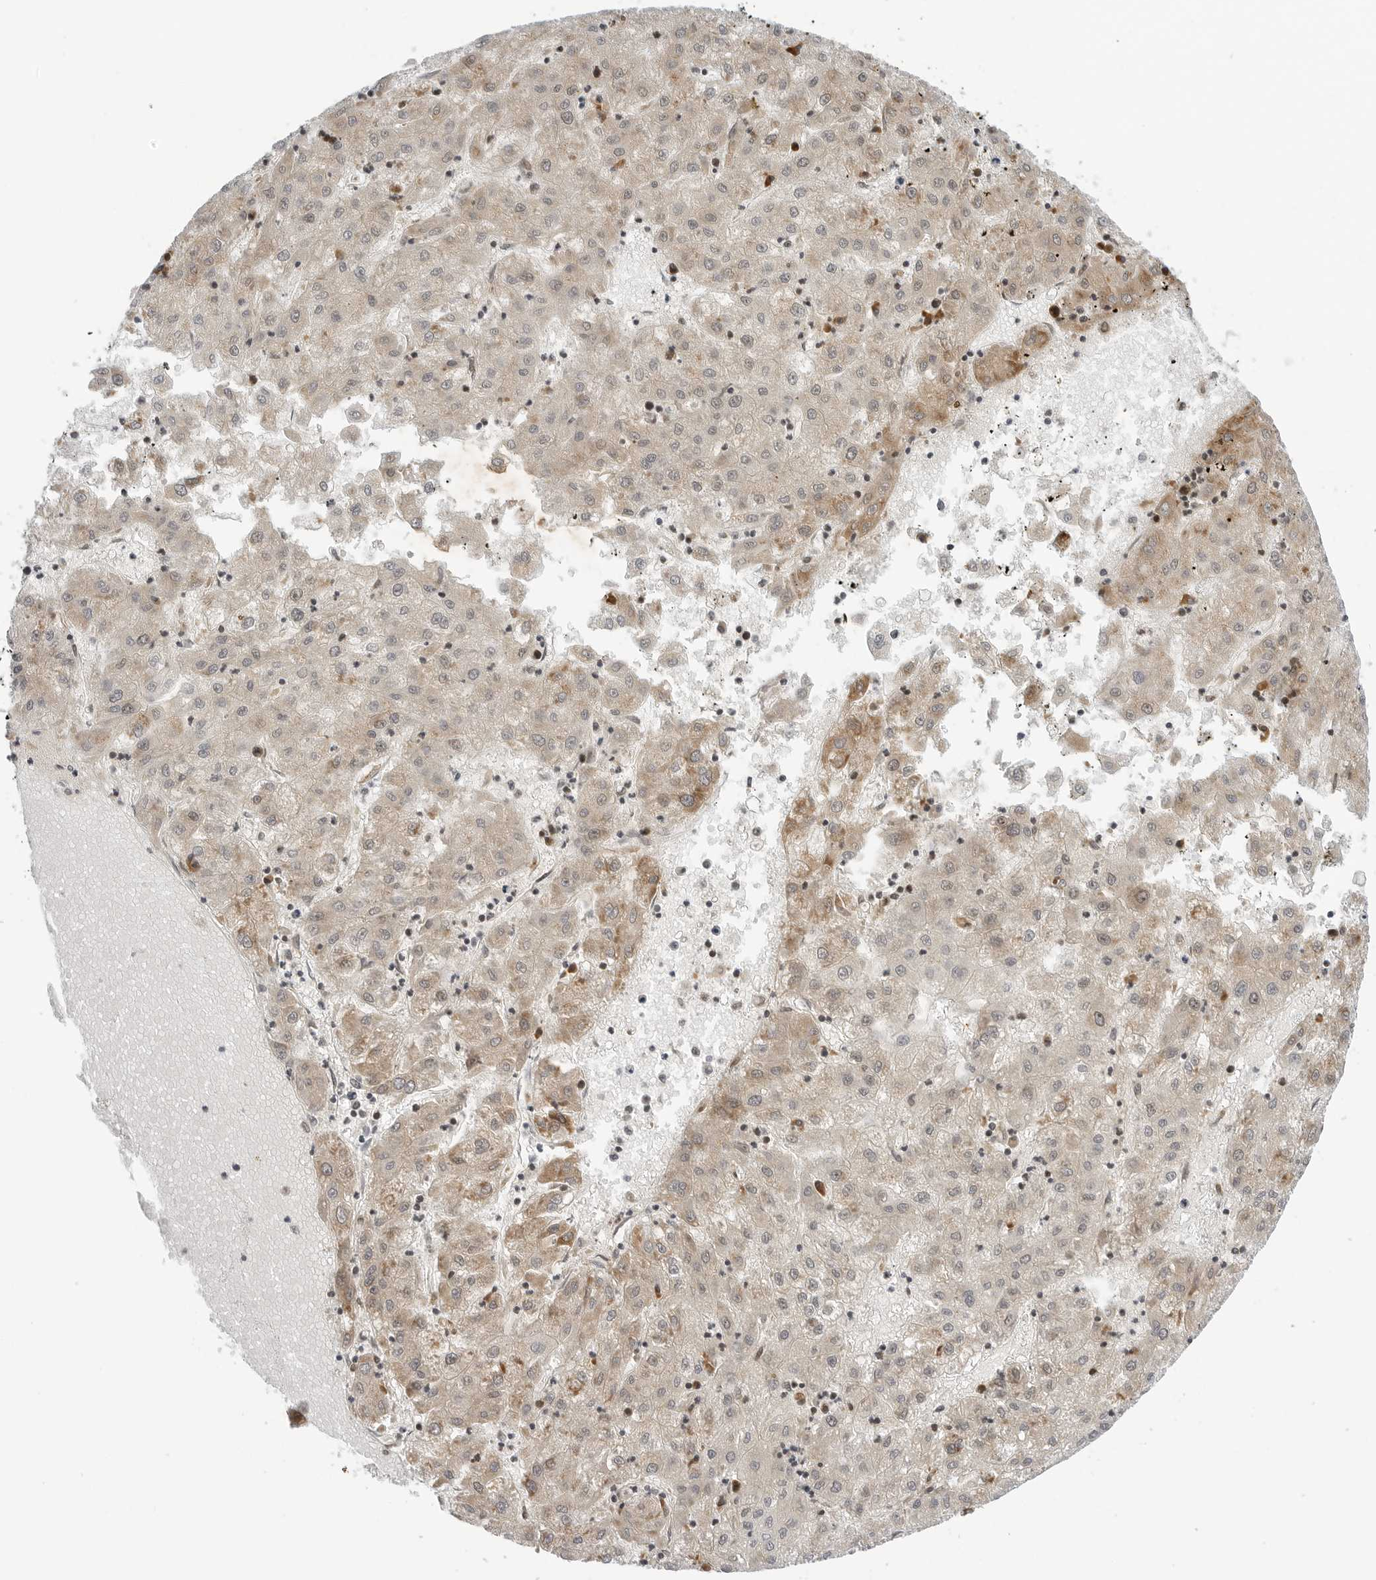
{"staining": {"intensity": "moderate", "quantity": "<25%", "location": "cytoplasmic/membranous"}, "tissue": "liver cancer", "cell_type": "Tumor cells", "image_type": "cancer", "snomed": [{"axis": "morphology", "description": "Carcinoma, Hepatocellular, NOS"}, {"axis": "topography", "description": "Liver"}], "caption": "Protein staining of liver cancer tissue displays moderate cytoplasmic/membranous staining in approximately <25% of tumor cells. The protein of interest is shown in brown color, while the nuclei are stained blue.", "gene": "TIPRL", "patient": {"sex": "male", "age": 72}}